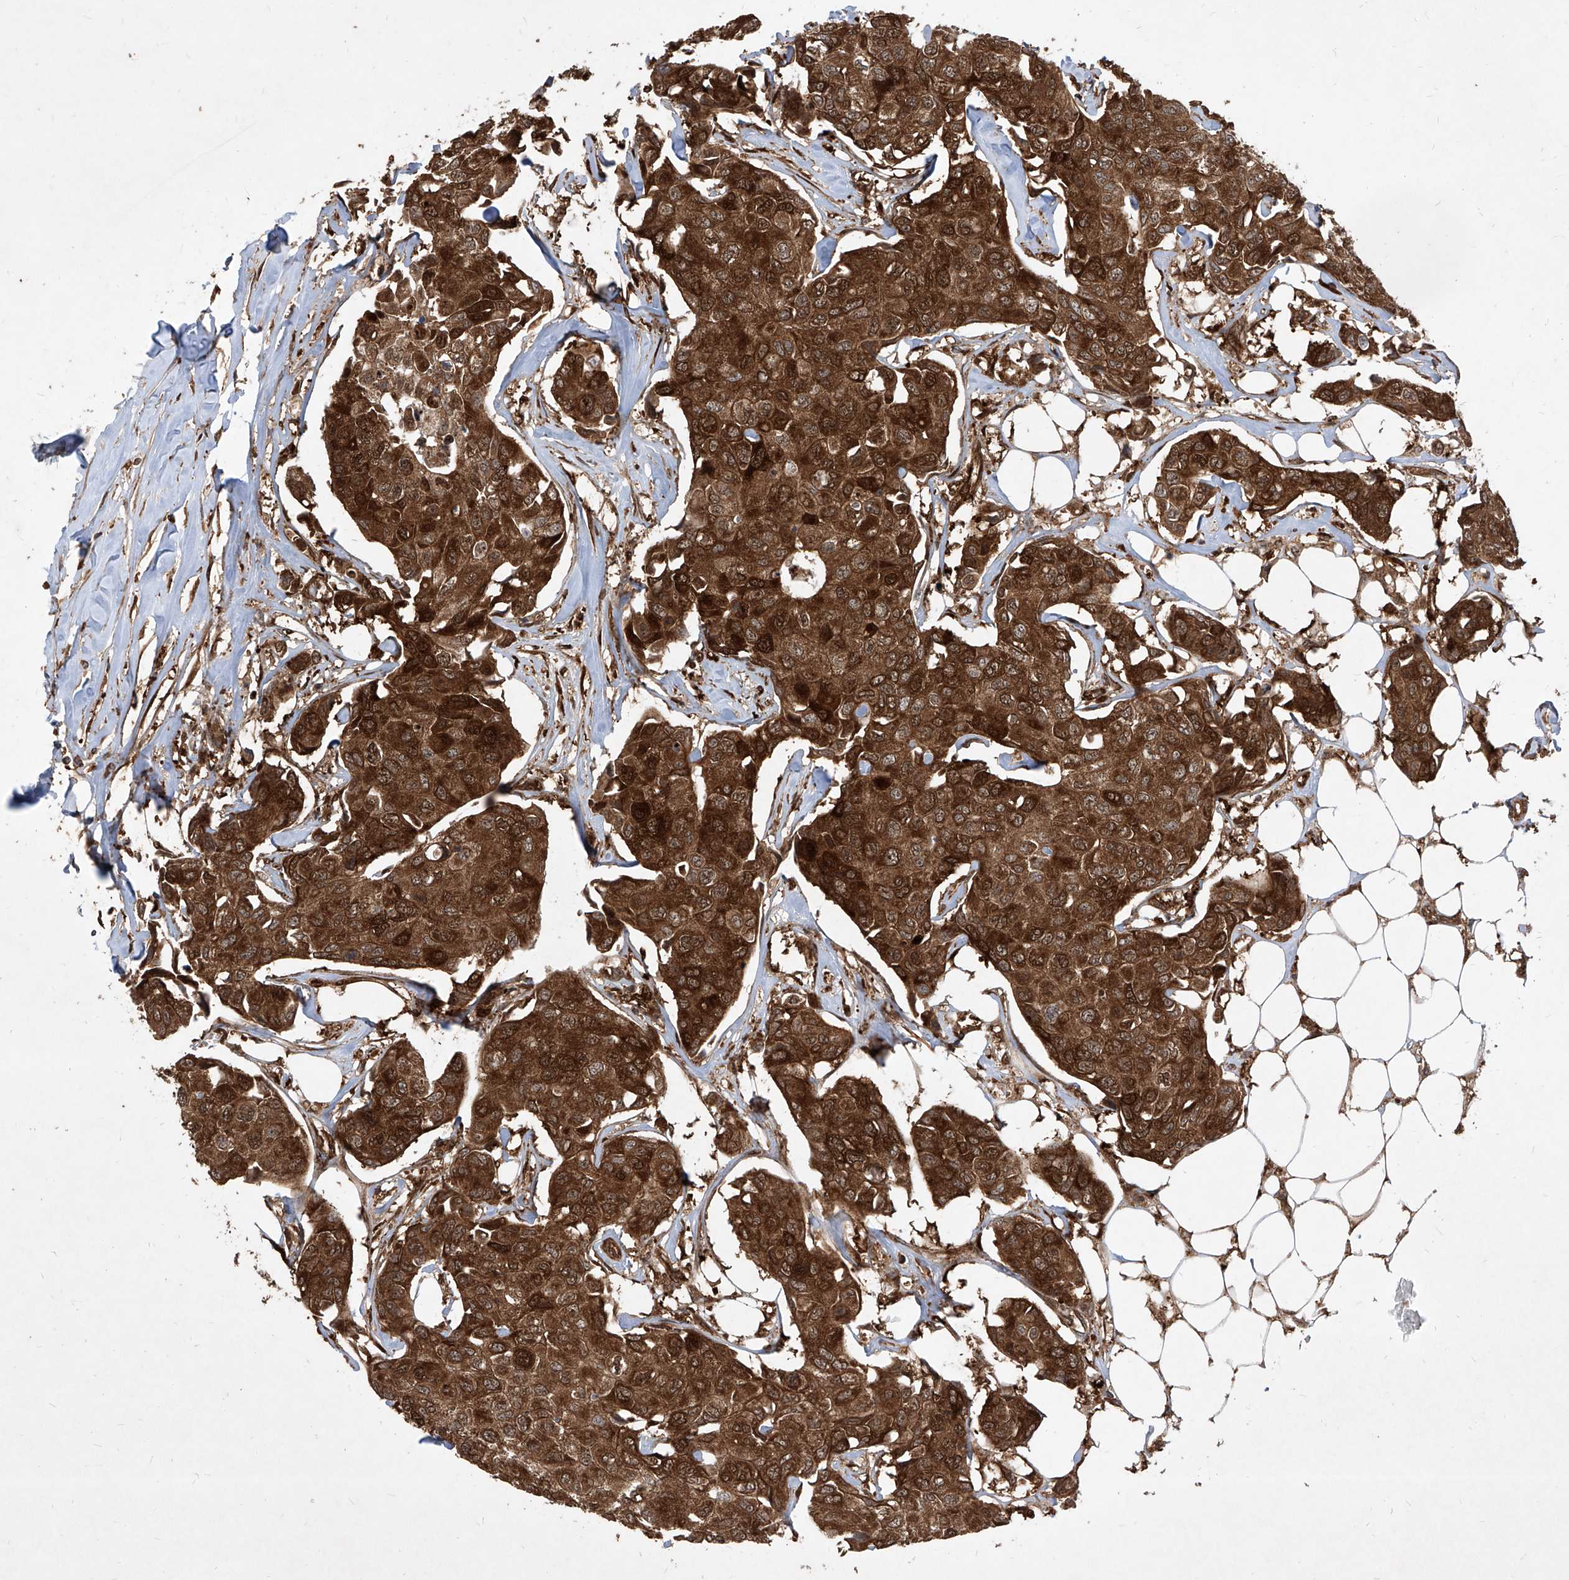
{"staining": {"intensity": "strong", "quantity": ">75%", "location": "cytoplasmic/membranous,nuclear"}, "tissue": "breast cancer", "cell_type": "Tumor cells", "image_type": "cancer", "snomed": [{"axis": "morphology", "description": "Duct carcinoma"}, {"axis": "topography", "description": "Breast"}], "caption": "Breast cancer (infiltrating ductal carcinoma) tissue demonstrates strong cytoplasmic/membranous and nuclear expression in about >75% of tumor cells", "gene": "MAGED2", "patient": {"sex": "female", "age": 80}}